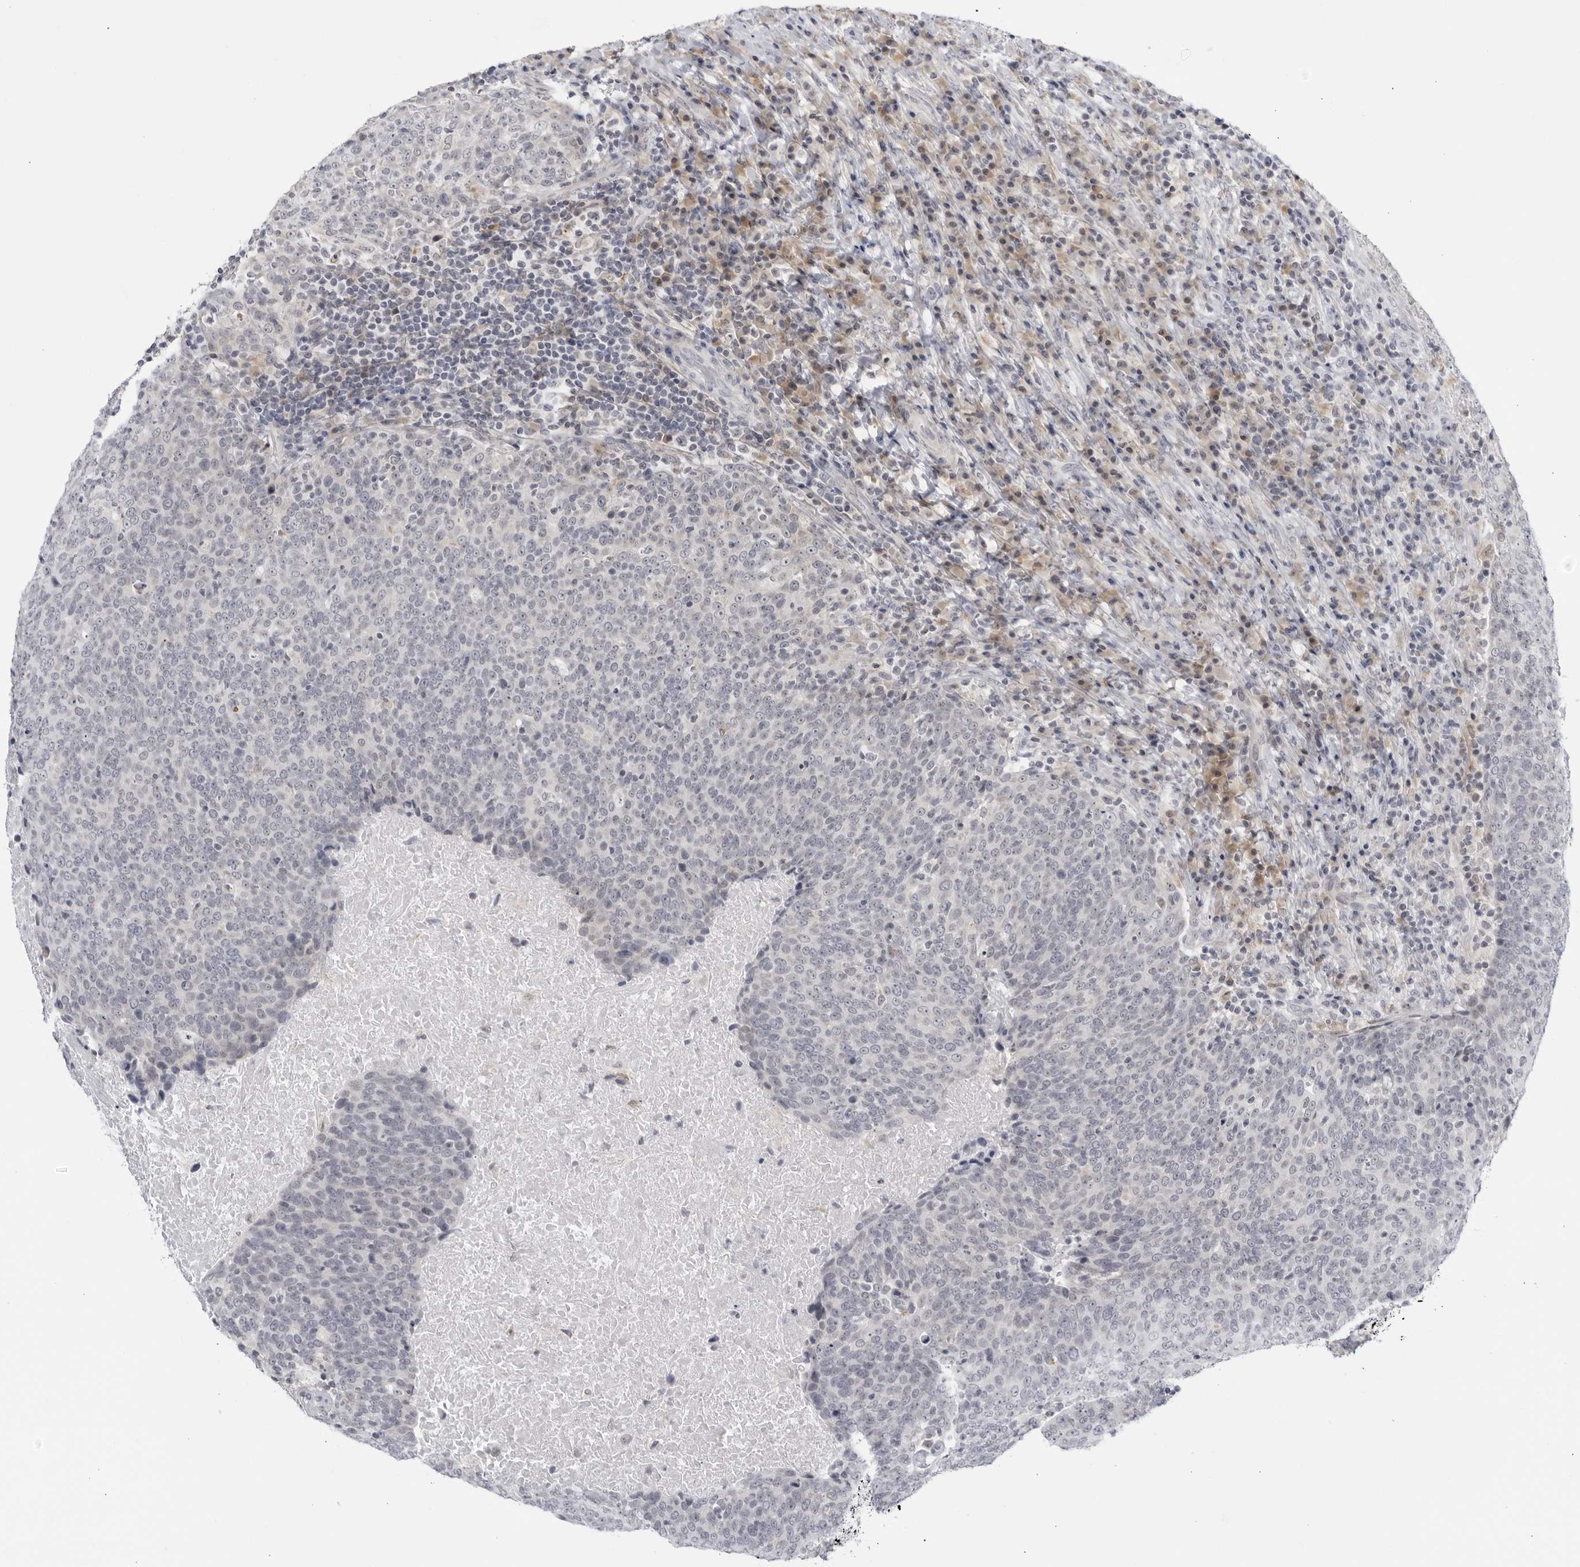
{"staining": {"intensity": "negative", "quantity": "none", "location": "none"}, "tissue": "head and neck cancer", "cell_type": "Tumor cells", "image_type": "cancer", "snomed": [{"axis": "morphology", "description": "Squamous cell carcinoma, NOS"}, {"axis": "morphology", "description": "Squamous cell carcinoma, metastatic, NOS"}, {"axis": "topography", "description": "Lymph node"}, {"axis": "topography", "description": "Head-Neck"}], "caption": "IHC micrograph of neoplastic tissue: head and neck cancer (metastatic squamous cell carcinoma) stained with DAB reveals no significant protein expression in tumor cells.", "gene": "CNBD1", "patient": {"sex": "male", "age": 62}}